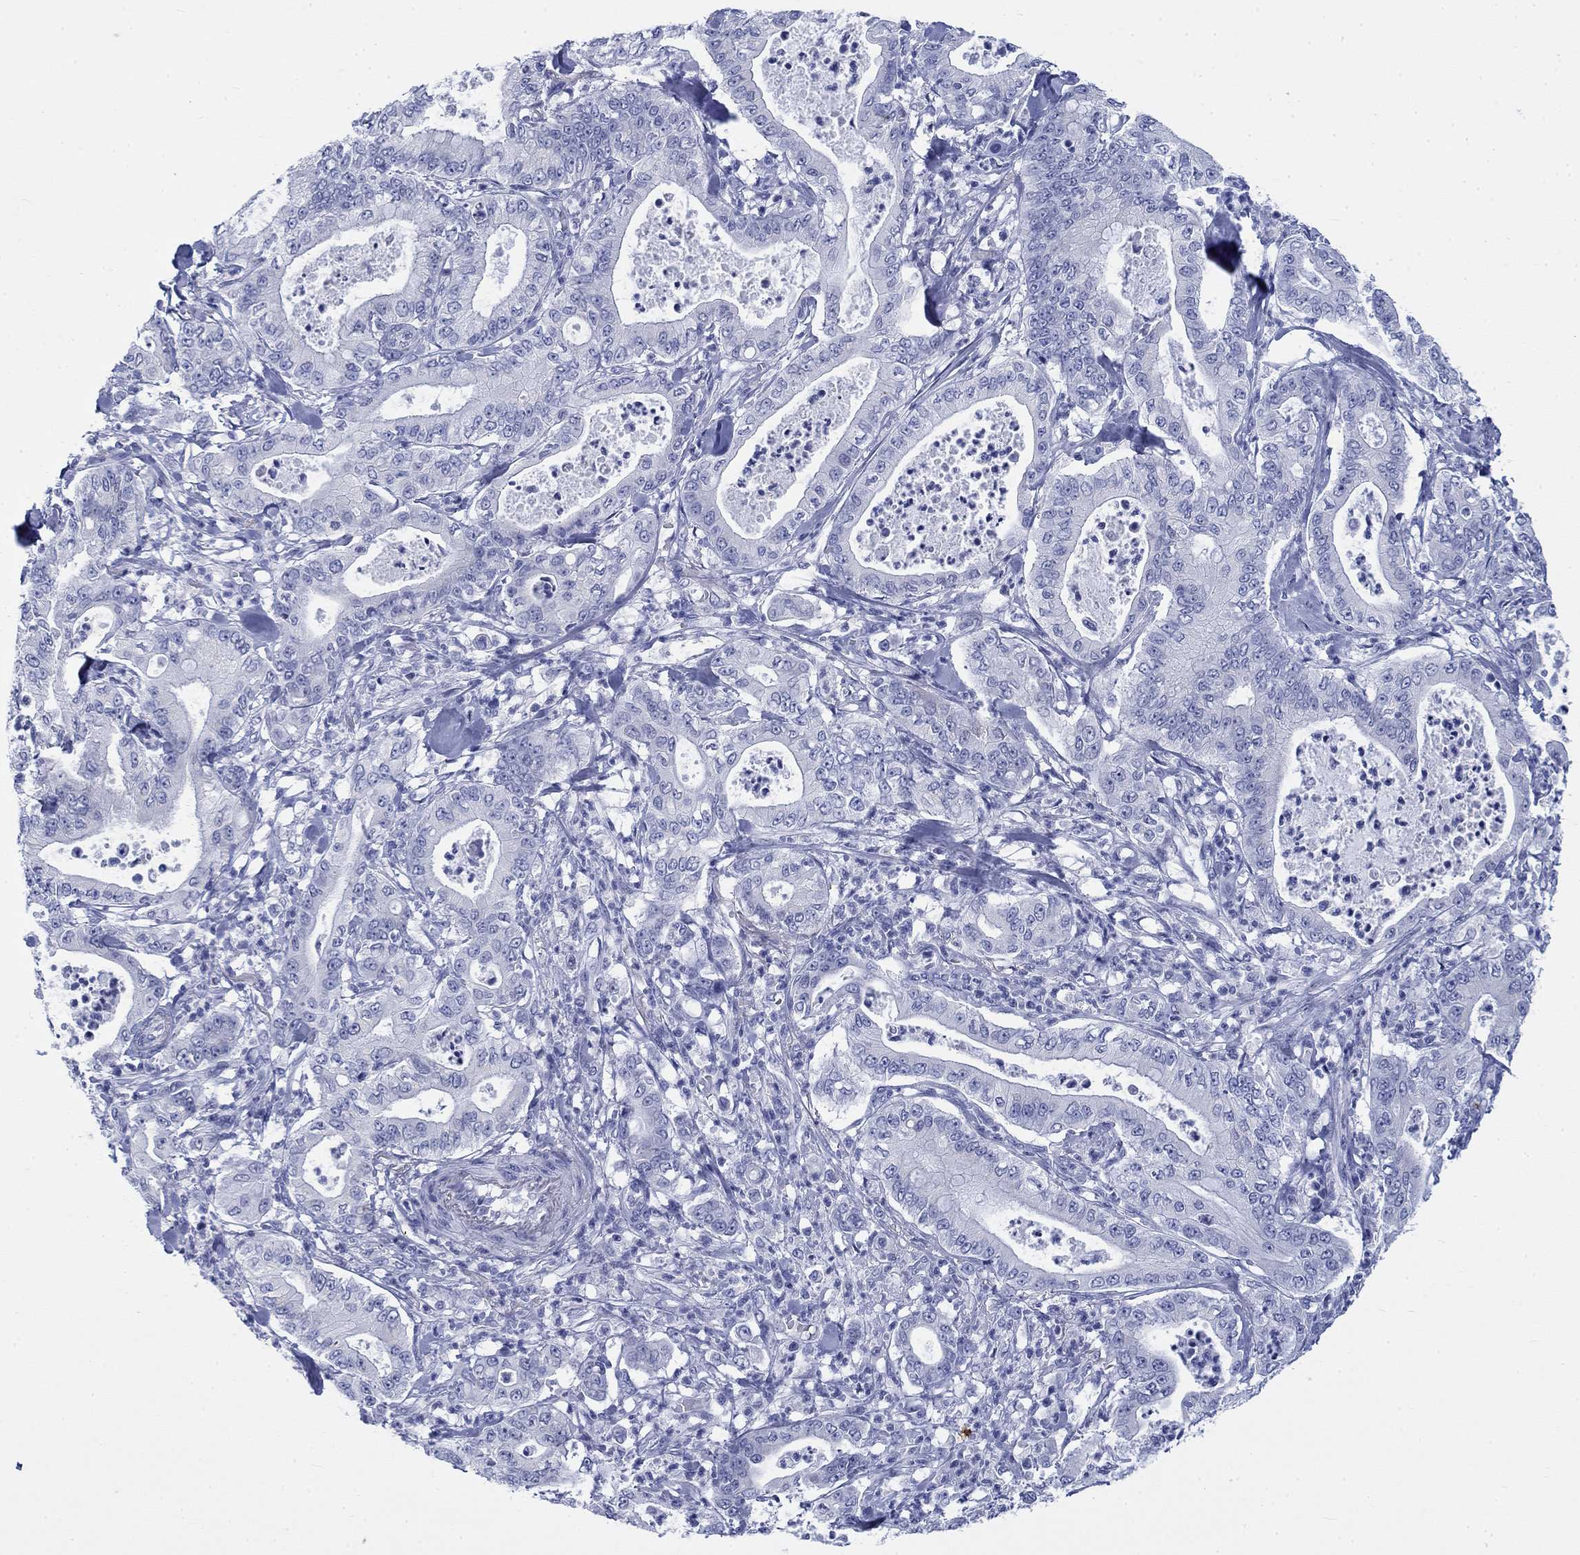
{"staining": {"intensity": "negative", "quantity": "none", "location": "none"}, "tissue": "pancreatic cancer", "cell_type": "Tumor cells", "image_type": "cancer", "snomed": [{"axis": "morphology", "description": "Adenocarcinoma, NOS"}, {"axis": "topography", "description": "Pancreas"}], "caption": "A high-resolution image shows immunohistochemistry (IHC) staining of pancreatic adenocarcinoma, which exhibits no significant positivity in tumor cells. (DAB immunohistochemistry (IHC), high magnification).", "gene": "KRT76", "patient": {"sex": "male", "age": 71}}